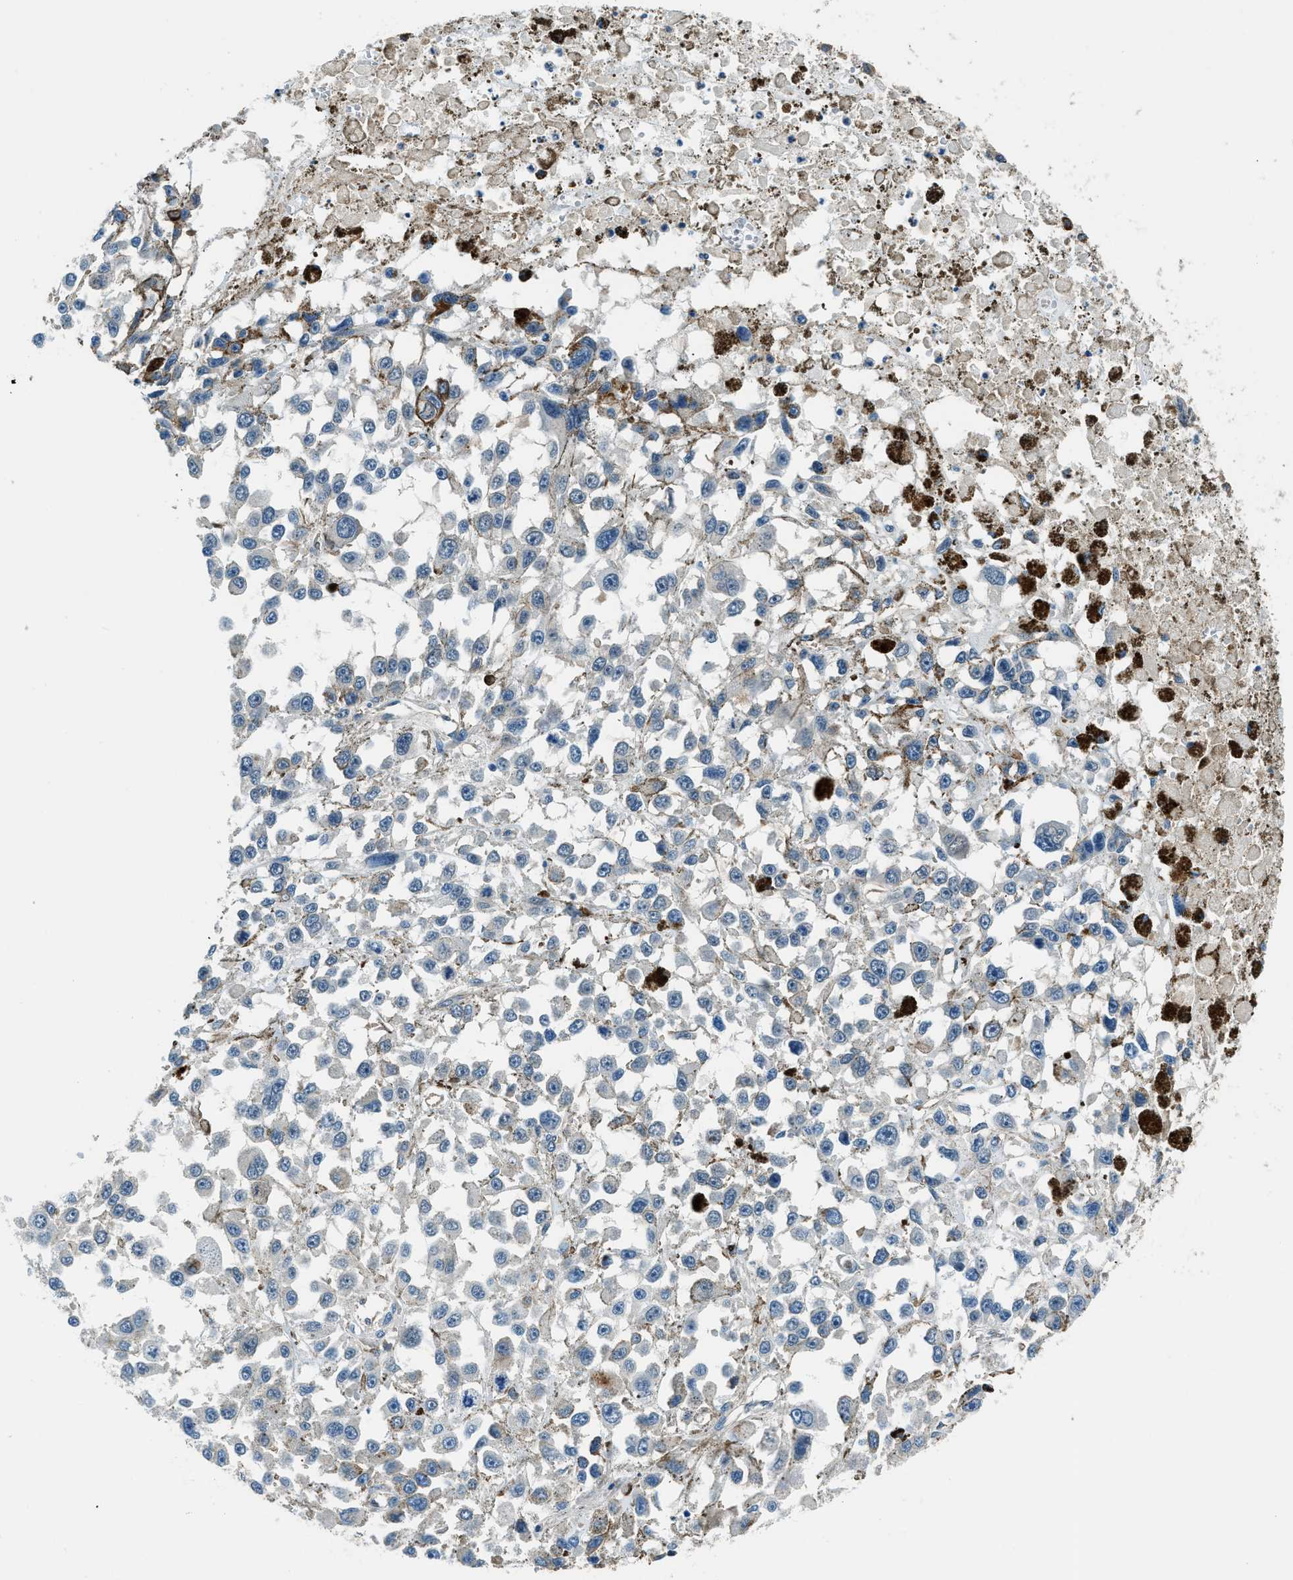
{"staining": {"intensity": "negative", "quantity": "none", "location": "none"}, "tissue": "melanoma", "cell_type": "Tumor cells", "image_type": "cancer", "snomed": [{"axis": "morphology", "description": "Malignant melanoma, Metastatic site"}, {"axis": "topography", "description": "Lymph node"}], "caption": "A high-resolution micrograph shows IHC staining of malignant melanoma (metastatic site), which displays no significant staining in tumor cells.", "gene": "SLC19A2", "patient": {"sex": "male", "age": 59}}